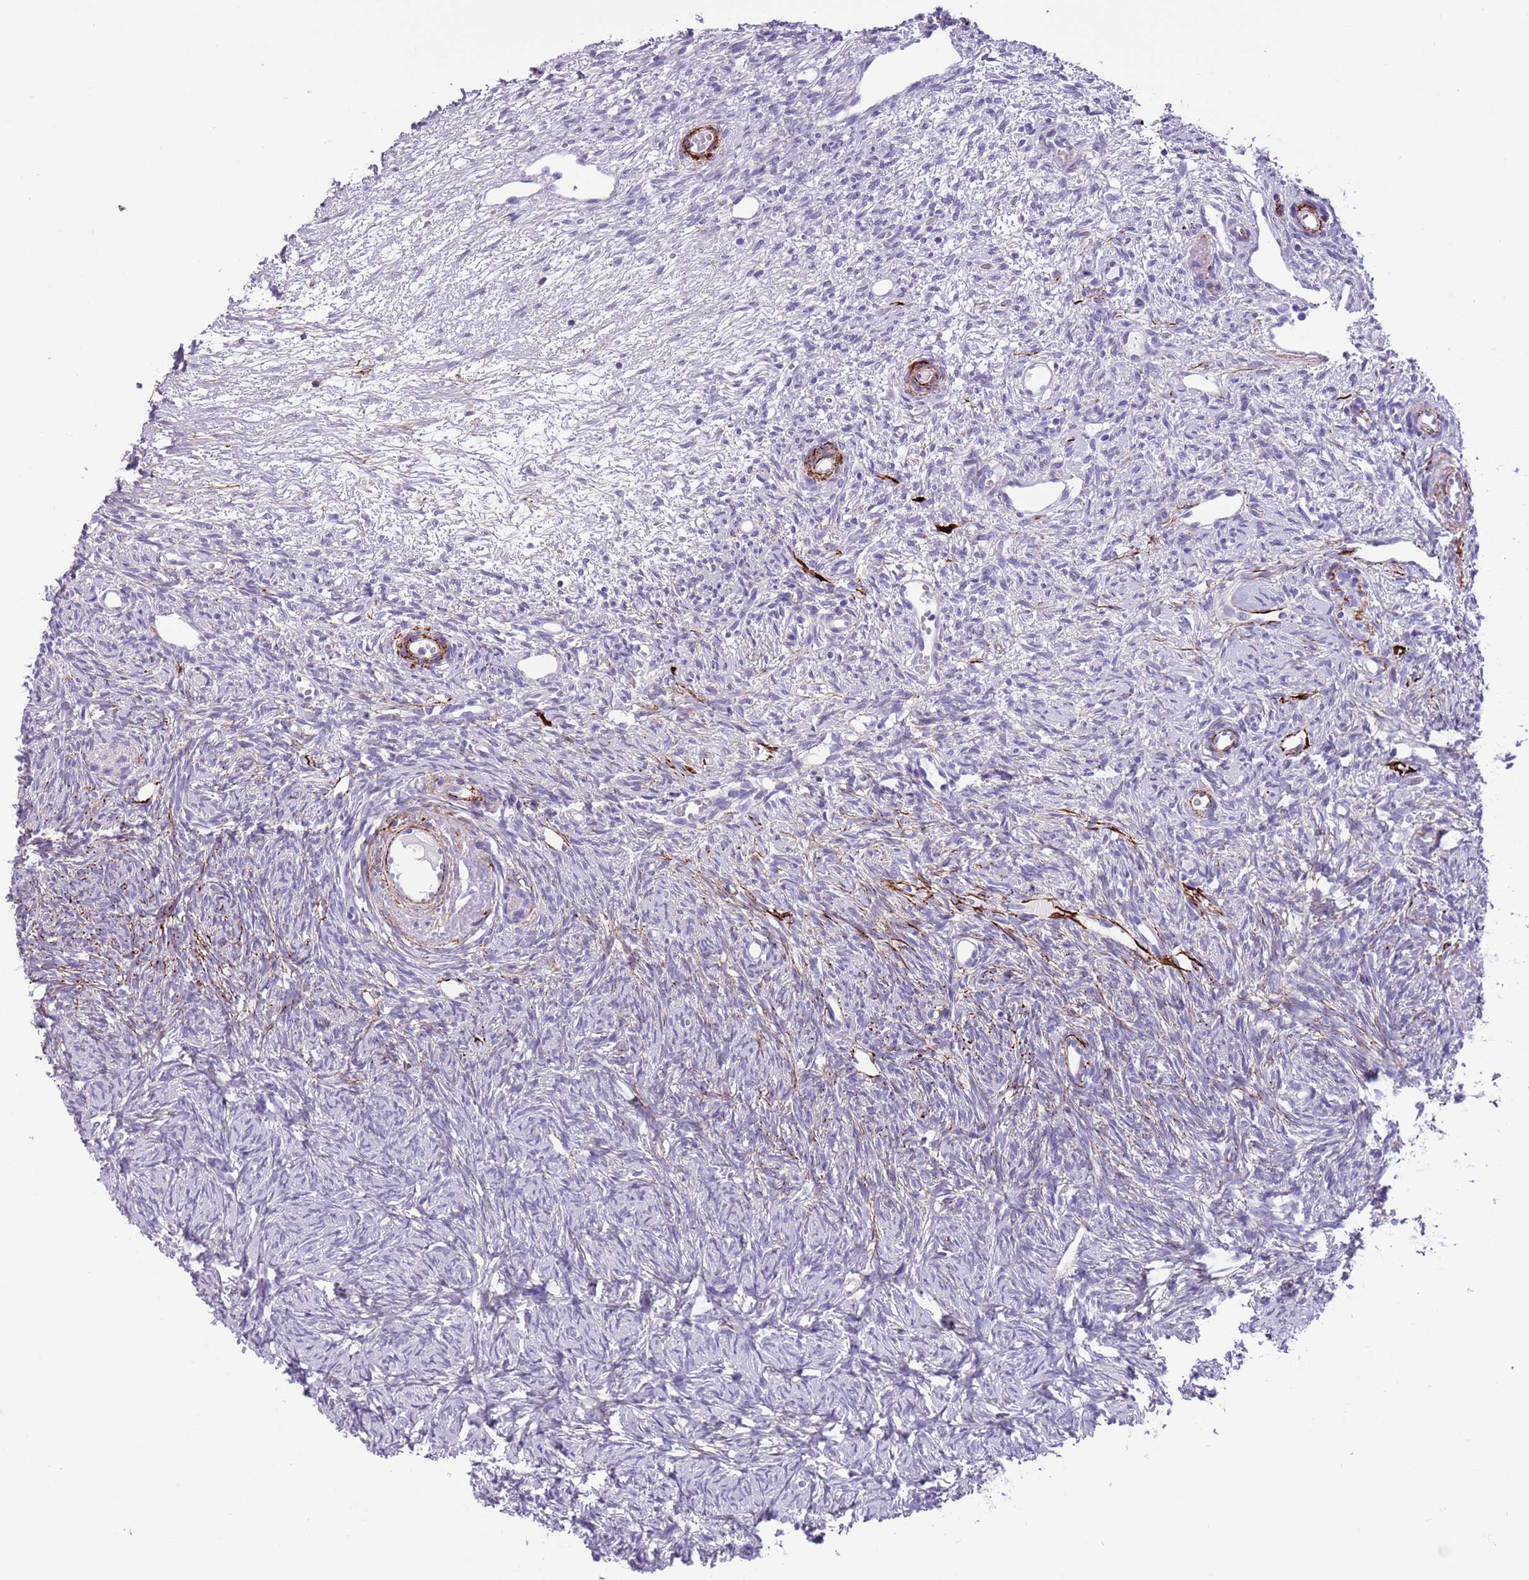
{"staining": {"intensity": "negative", "quantity": "none", "location": "none"}, "tissue": "ovary", "cell_type": "Follicle cells", "image_type": "normal", "snomed": [{"axis": "morphology", "description": "Normal tissue, NOS"}, {"axis": "topography", "description": "Ovary"}], "caption": "High magnification brightfield microscopy of normal ovary stained with DAB (3,3'-diaminobenzidine) (brown) and counterstained with hematoxylin (blue): follicle cells show no significant staining. The staining was performed using DAB to visualize the protein expression in brown, while the nuclei were stained in blue with hematoxylin (Magnification: 20x).", "gene": "PFKFB2", "patient": {"sex": "female", "age": 51}}